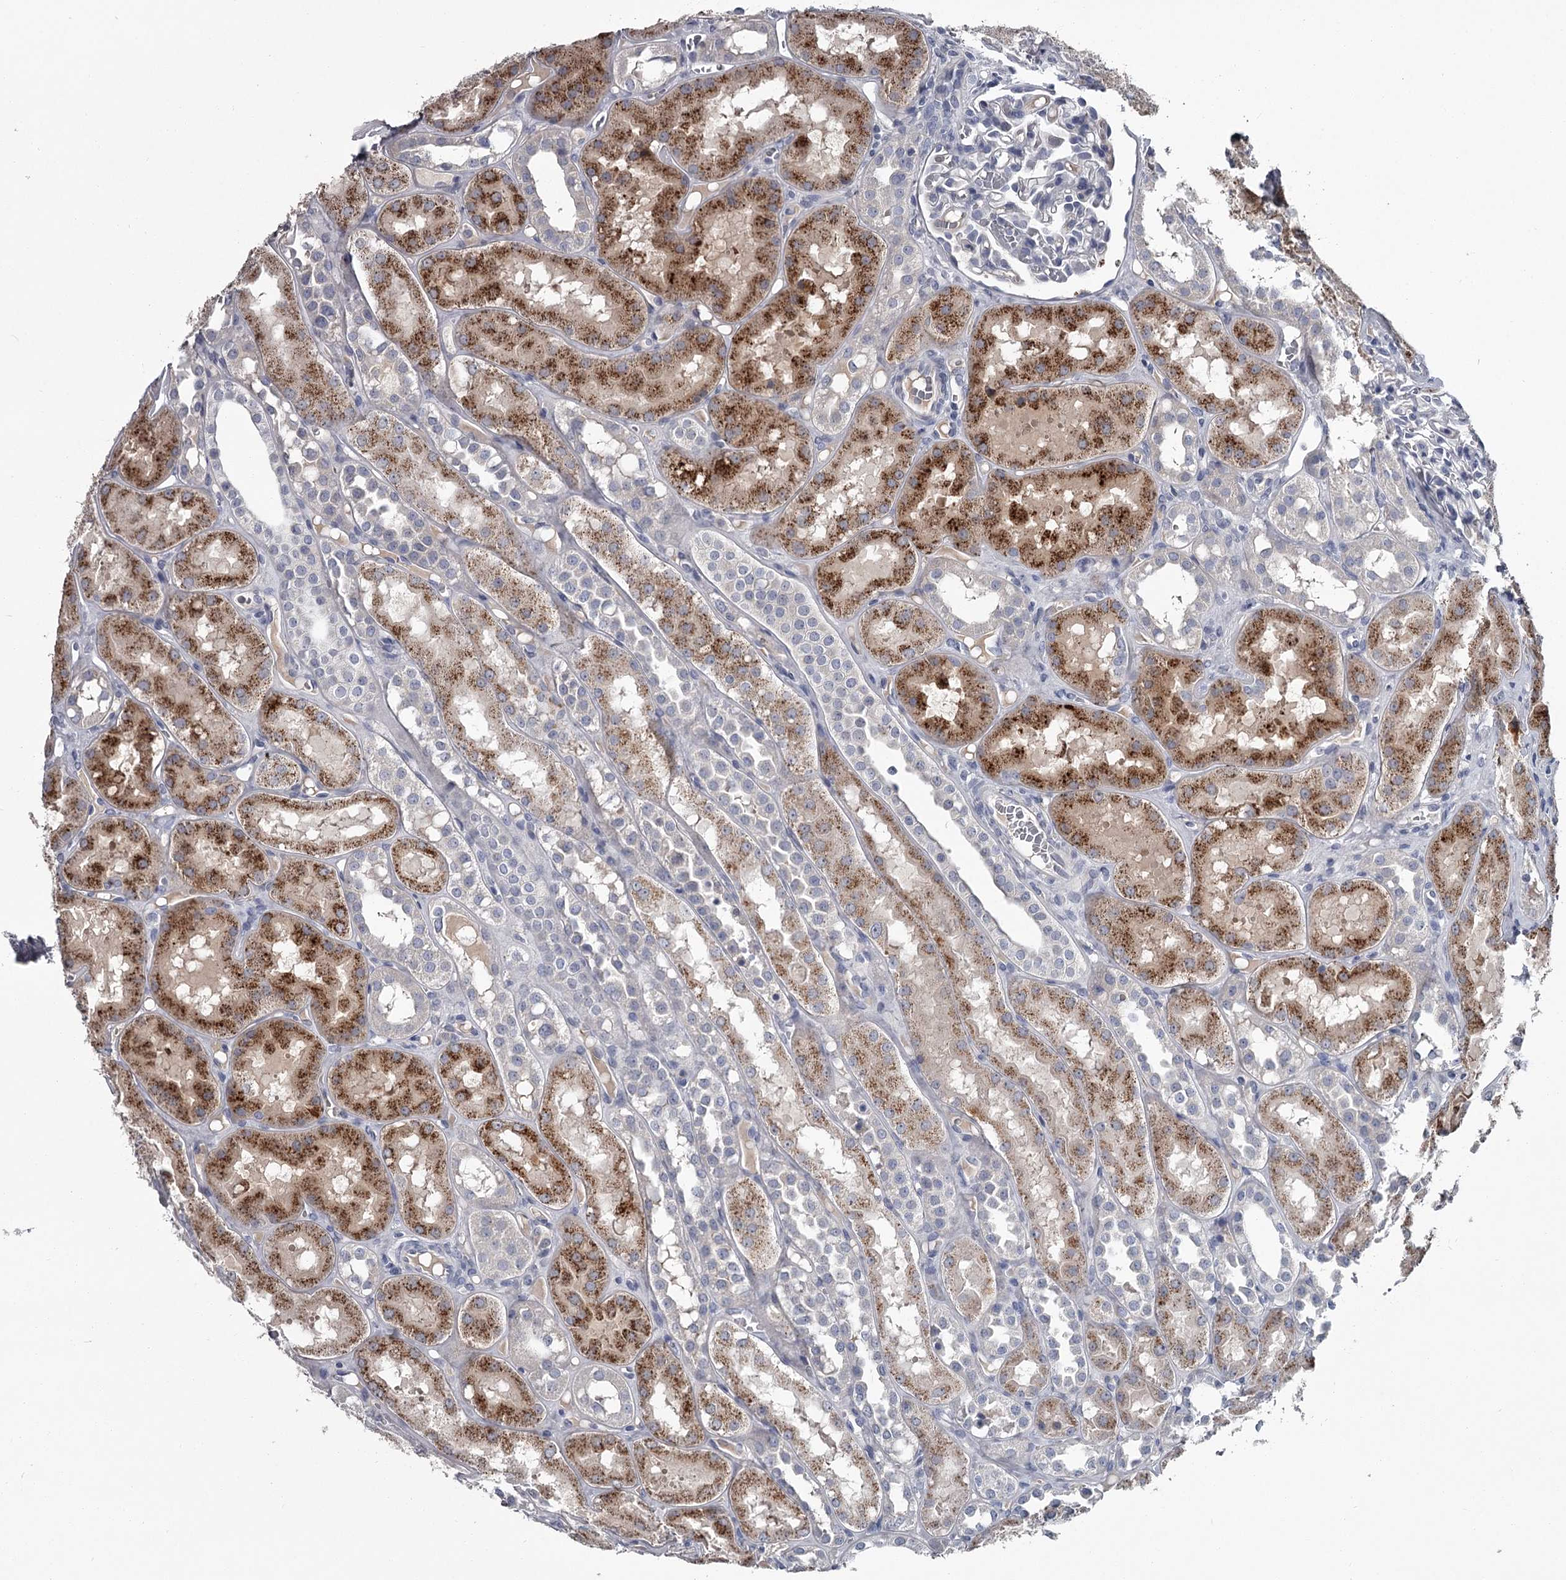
{"staining": {"intensity": "negative", "quantity": "none", "location": "none"}, "tissue": "kidney", "cell_type": "Cells in glomeruli", "image_type": "normal", "snomed": [{"axis": "morphology", "description": "Normal tissue, NOS"}, {"axis": "topography", "description": "Kidney"}], "caption": "Immunohistochemistry micrograph of unremarkable kidney: kidney stained with DAB (3,3'-diaminobenzidine) reveals no significant protein expression in cells in glomeruli.", "gene": "DAO", "patient": {"sex": "male", "age": 16}}